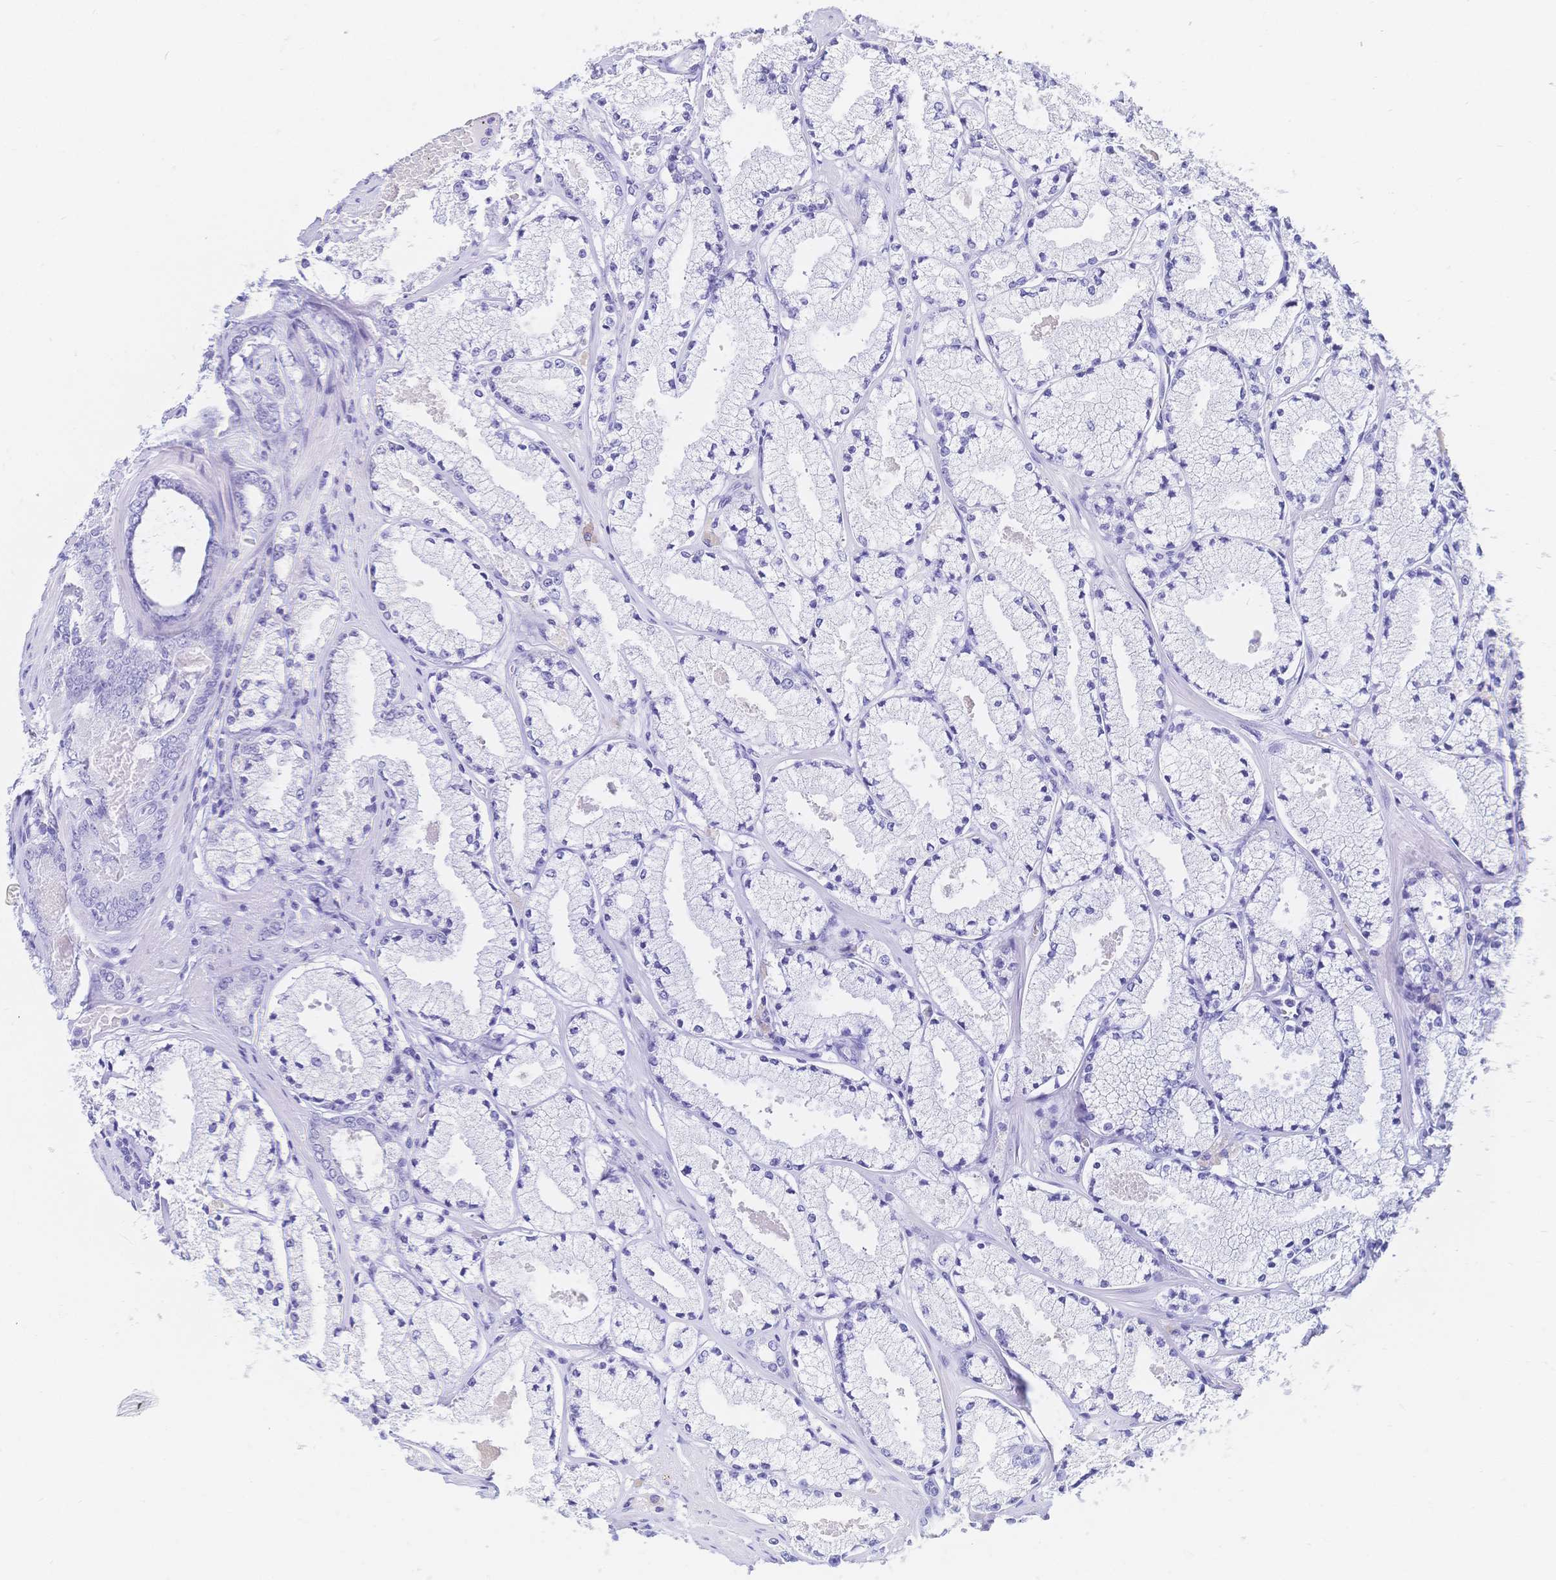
{"staining": {"intensity": "negative", "quantity": "none", "location": "none"}, "tissue": "prostate cancer", "cell_type": "Tumor cells", "image_type": "cancer", "snomed": [{"axis": "morphology", "description": "Adenocarcinoma, High grade"}, {"axis": "topography", "description": "Prostate"}], "caption": "IHC of human prostate adenocarcinoma (high-grade) demonstrates no expression in tumor cells.", "gene": "MEP1B", "patient": {"sex": "male", "age": 63}}